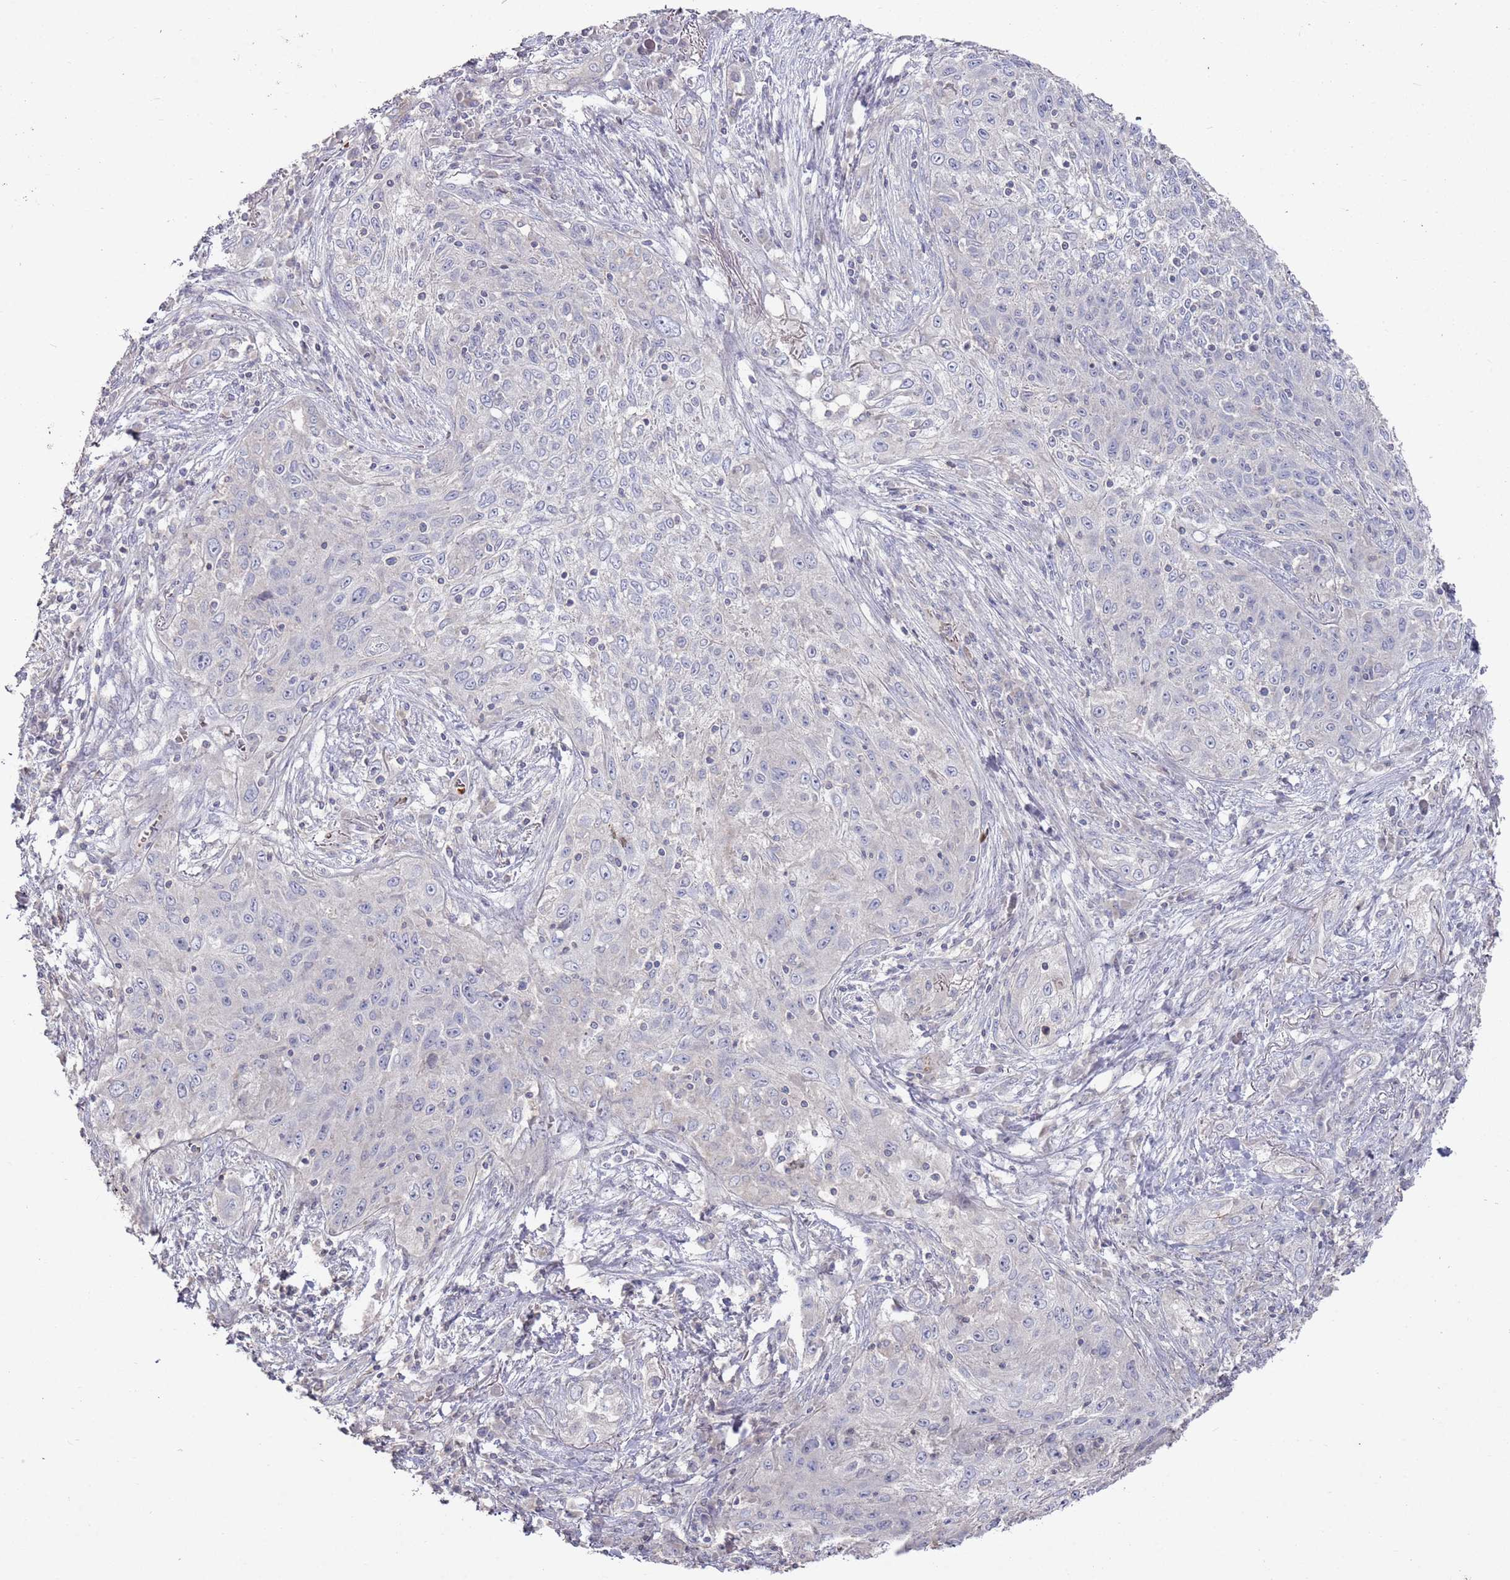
{"staining": {"intensity": "negative", "quantity": "none", "location": "none"}, "tissue": "lung cancer", "cell_type": "Tumor cells", "image_type": "cancer", "snomed": [{"axis": "morphology", "description": "Squamous cell carcinoma, NOS"}, {"axis": "topography", "description": "Lung"}], "caption": "Squamous cell carcinoma (lung) stained for a protein using immunohistochemistry exhibits no staining tumor cells.", "gene": "LACC1", "patient": {"sex": "female", "age": 69}}